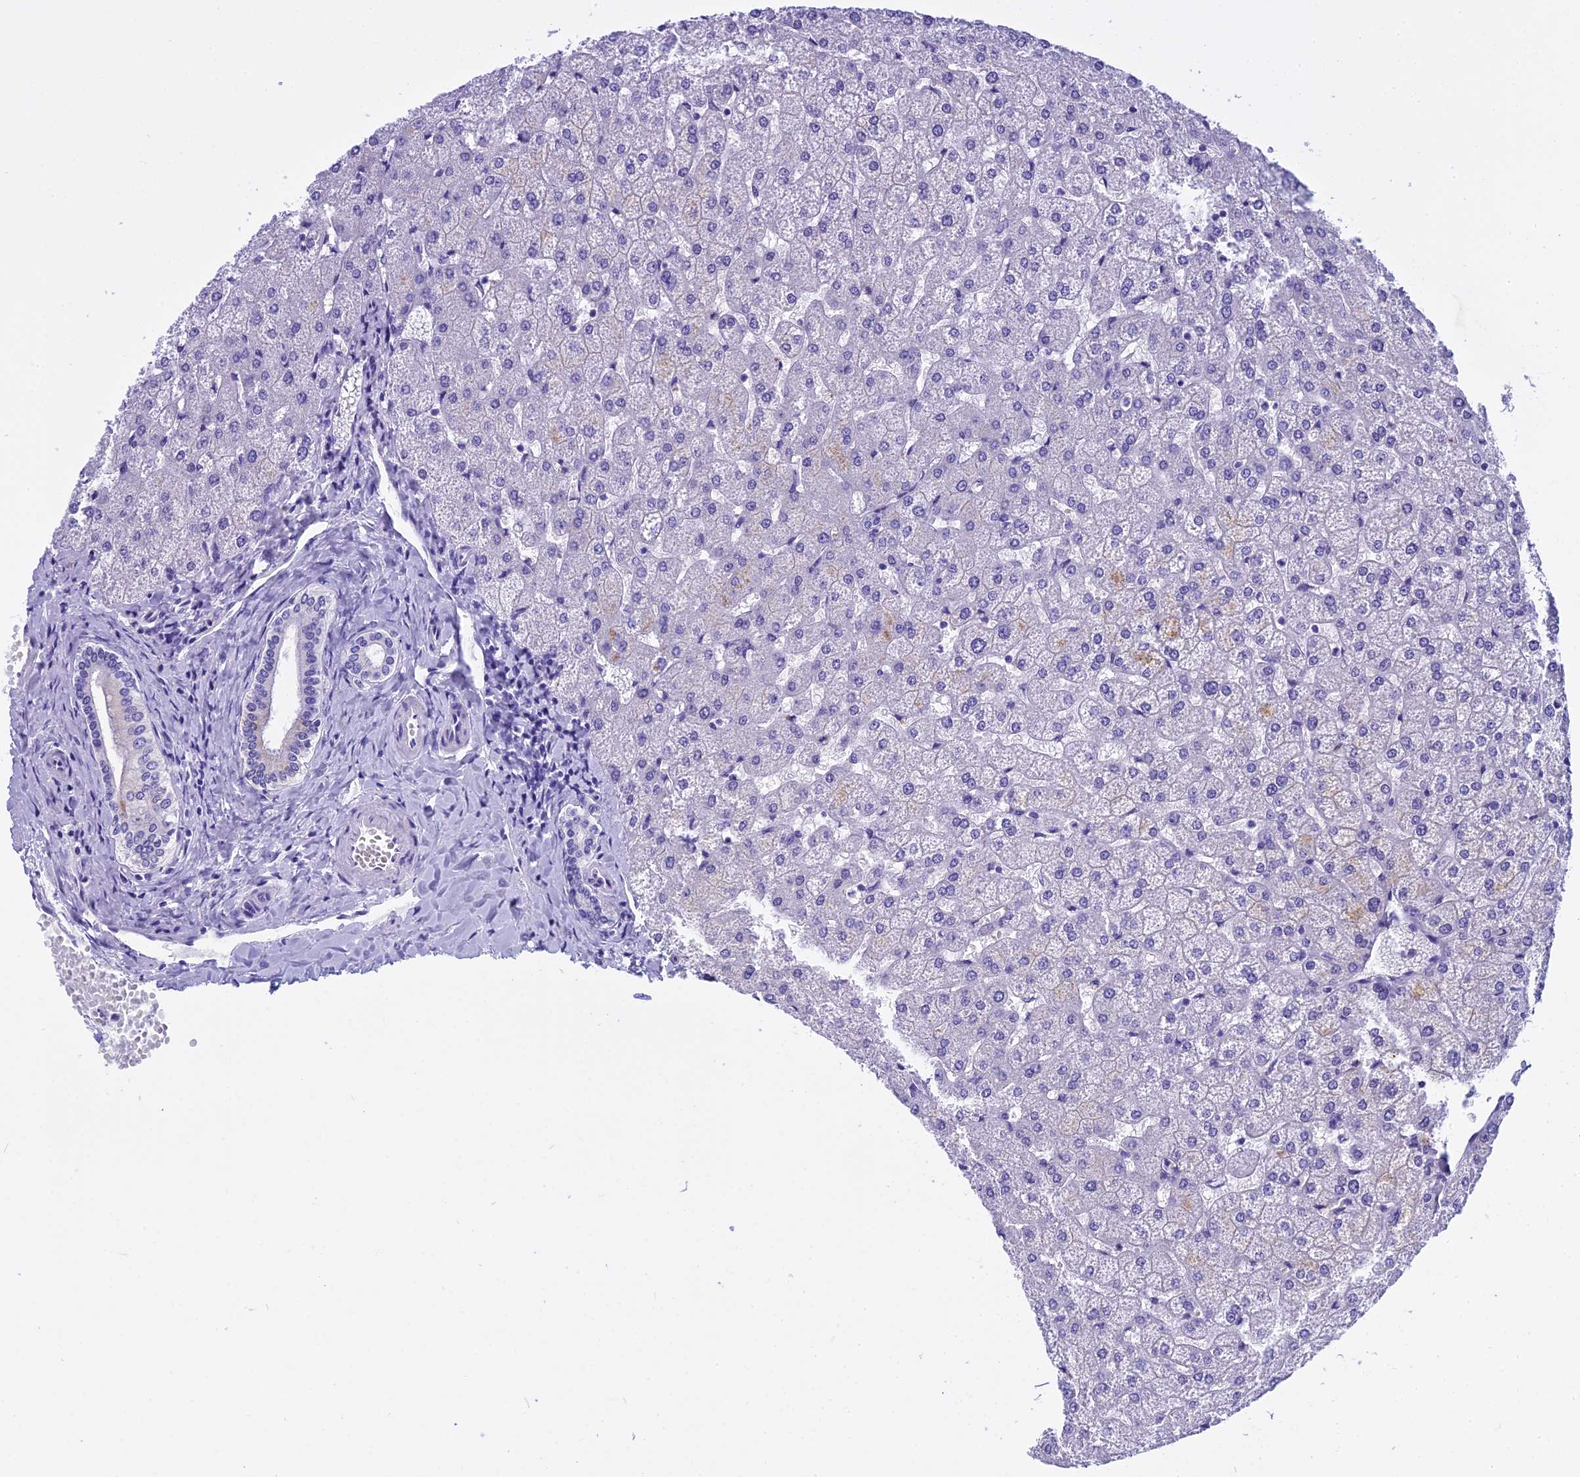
{"staining": {"intensity": "negative", "quantity": "none", "location": "none"}, "tissue": "liver", "cell_type": "Cholangiocytes", "image_type": "normal", "snomed": [{"axis": "morphology", "description": "Normal tissue, NOS"}, {"axis": "topography", "description": "Liver"}], "caption": "Human liver stained for a protein using immunohistochemistry displays no expression in cholangiocytes.", "gene": "KCTD14", "patient": {"sex": "female", "age": 32}}